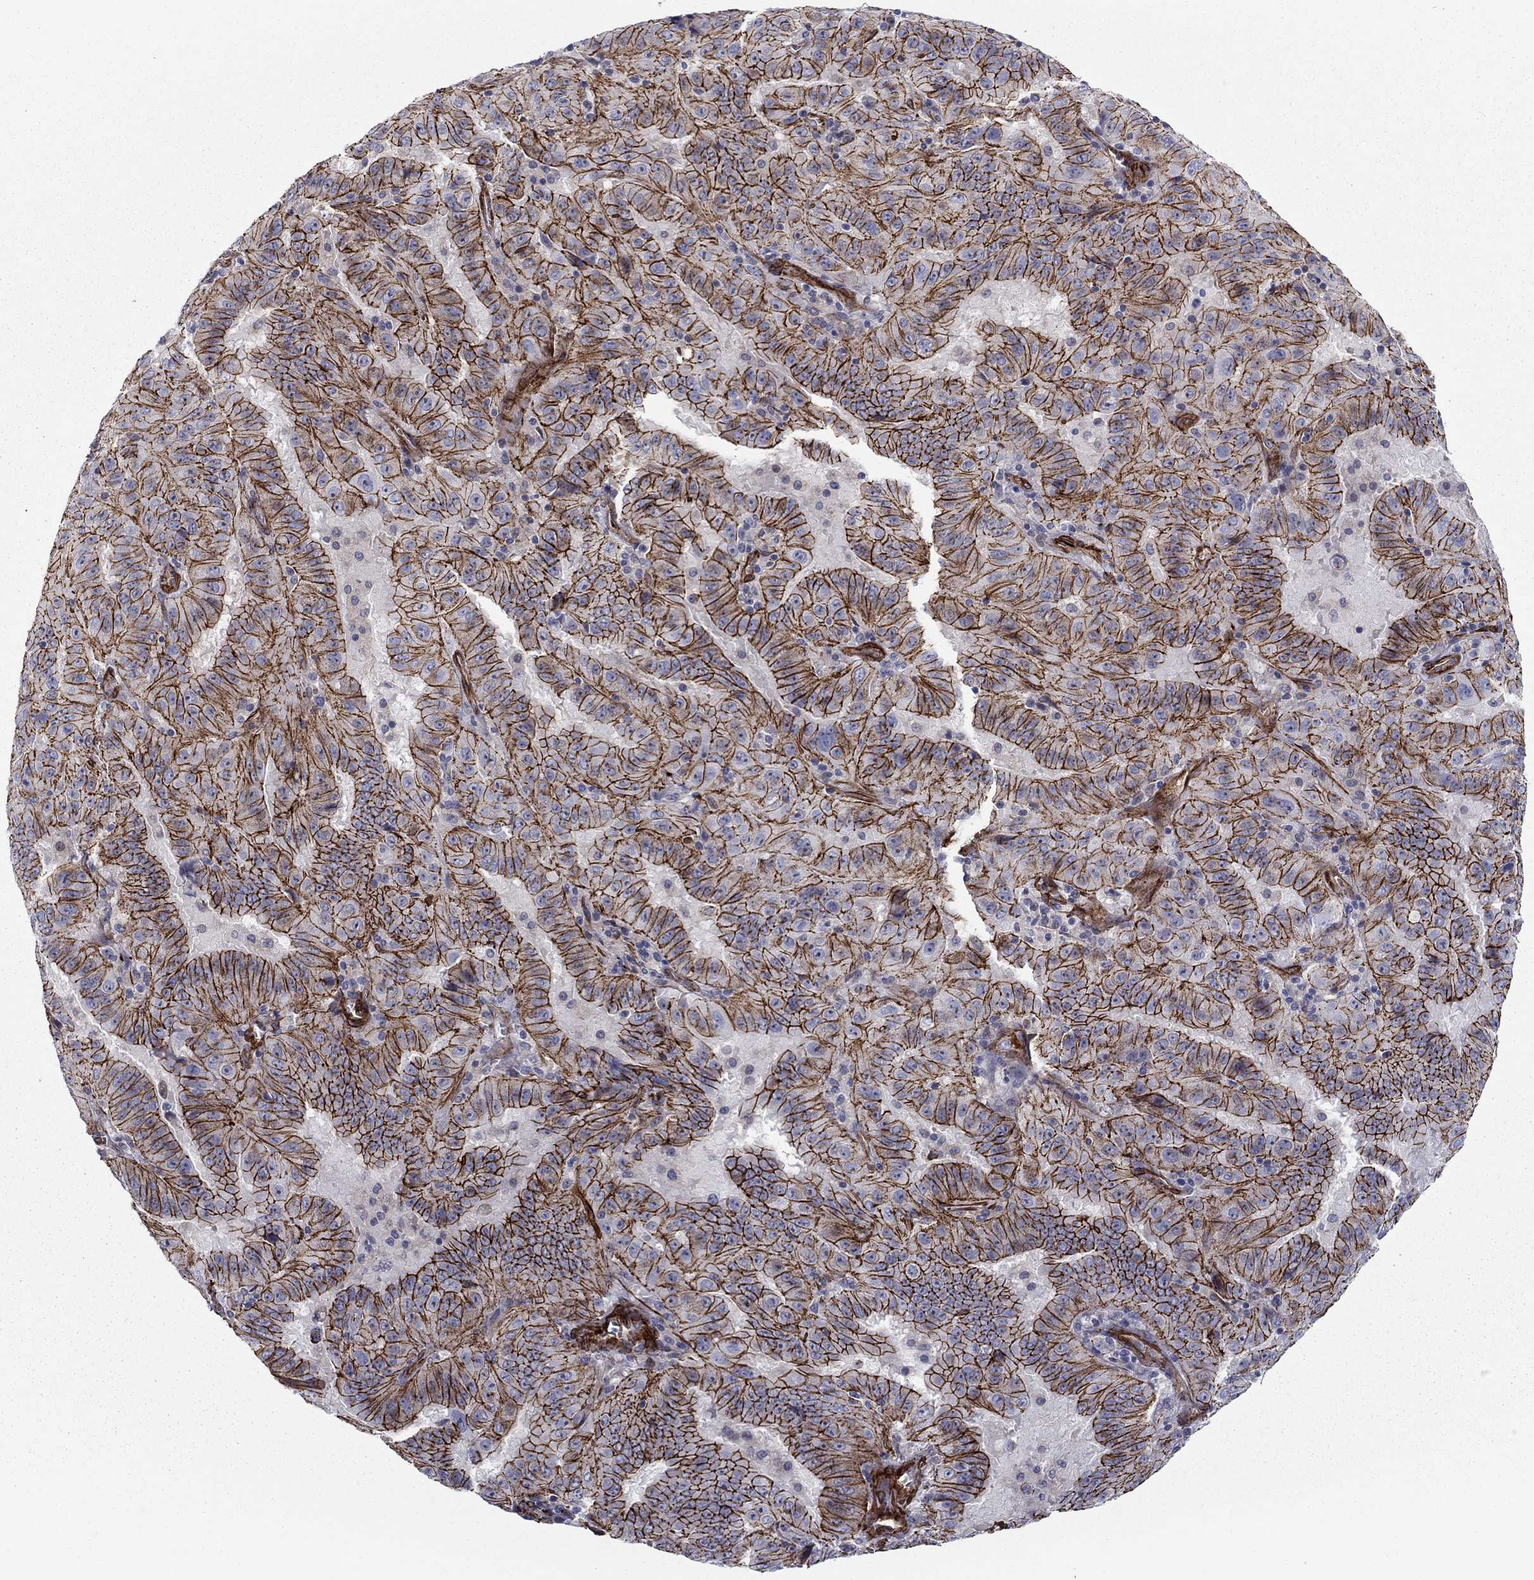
{"staining": {"intensity": "strong", "quantity": ">75%", "location": "cytoplasmic/membranous"}, "tissue": "pancreatic cancer", "cell_type": "Tumor cells", "image_type": "cancer", "snomed": [{"axis": "morphology", "description": "Adenocarcinoma, NOS"}, {"axis": "topography", "description": "Pancreas"}], "caption": "IHC photomicrograph of neoplastic tissue: human pancreatic cancer (adenocarcinoma) stained using IHC displays high levels of strong protein expression localized specifically in the cytoplasmic/membranous of tumor cells, appearing as a cytoplasmic/membranous brown color.", "gene": "KRBA1", "patient": {"sex": "male", "age": 63}}